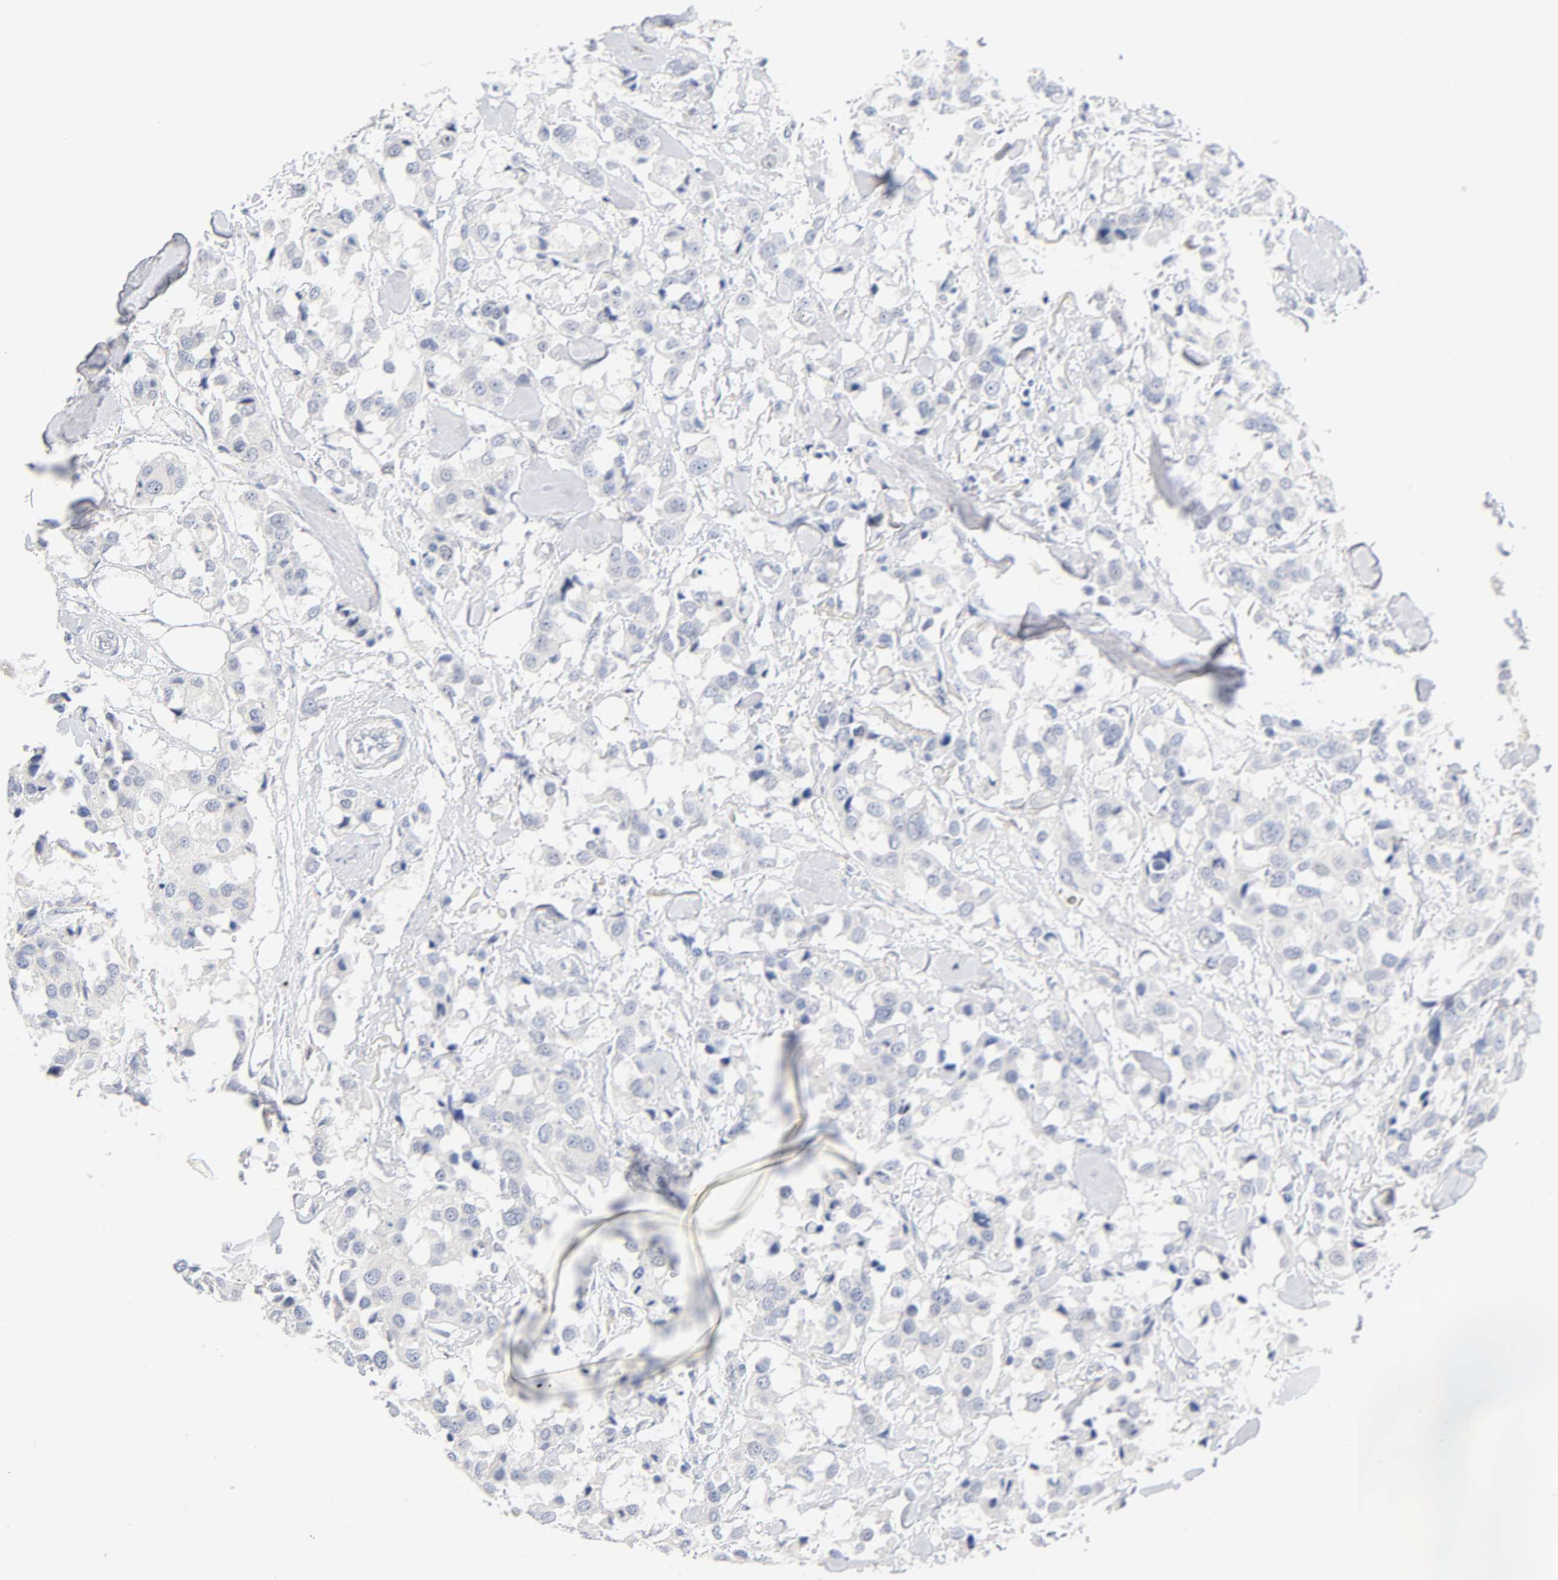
{"staining": {"intensity": "negative", "quantity": "none", "location": "none"}, "tissue": "breast cancer", "cell_type": "Tumor cells", "image_type": "cancer", "snomed": [{"axis": "morphology", "description": "Duct carcinoma"}, {"axis": "topography", "description": "Breast"}], "caption": "A photomicrograph of breast intraductal carcinoma stained for a protein demonstrates no brown staining in tumor cells.", "gene": "NFATC1", "patient": {"sex": "female", "age": 80}}